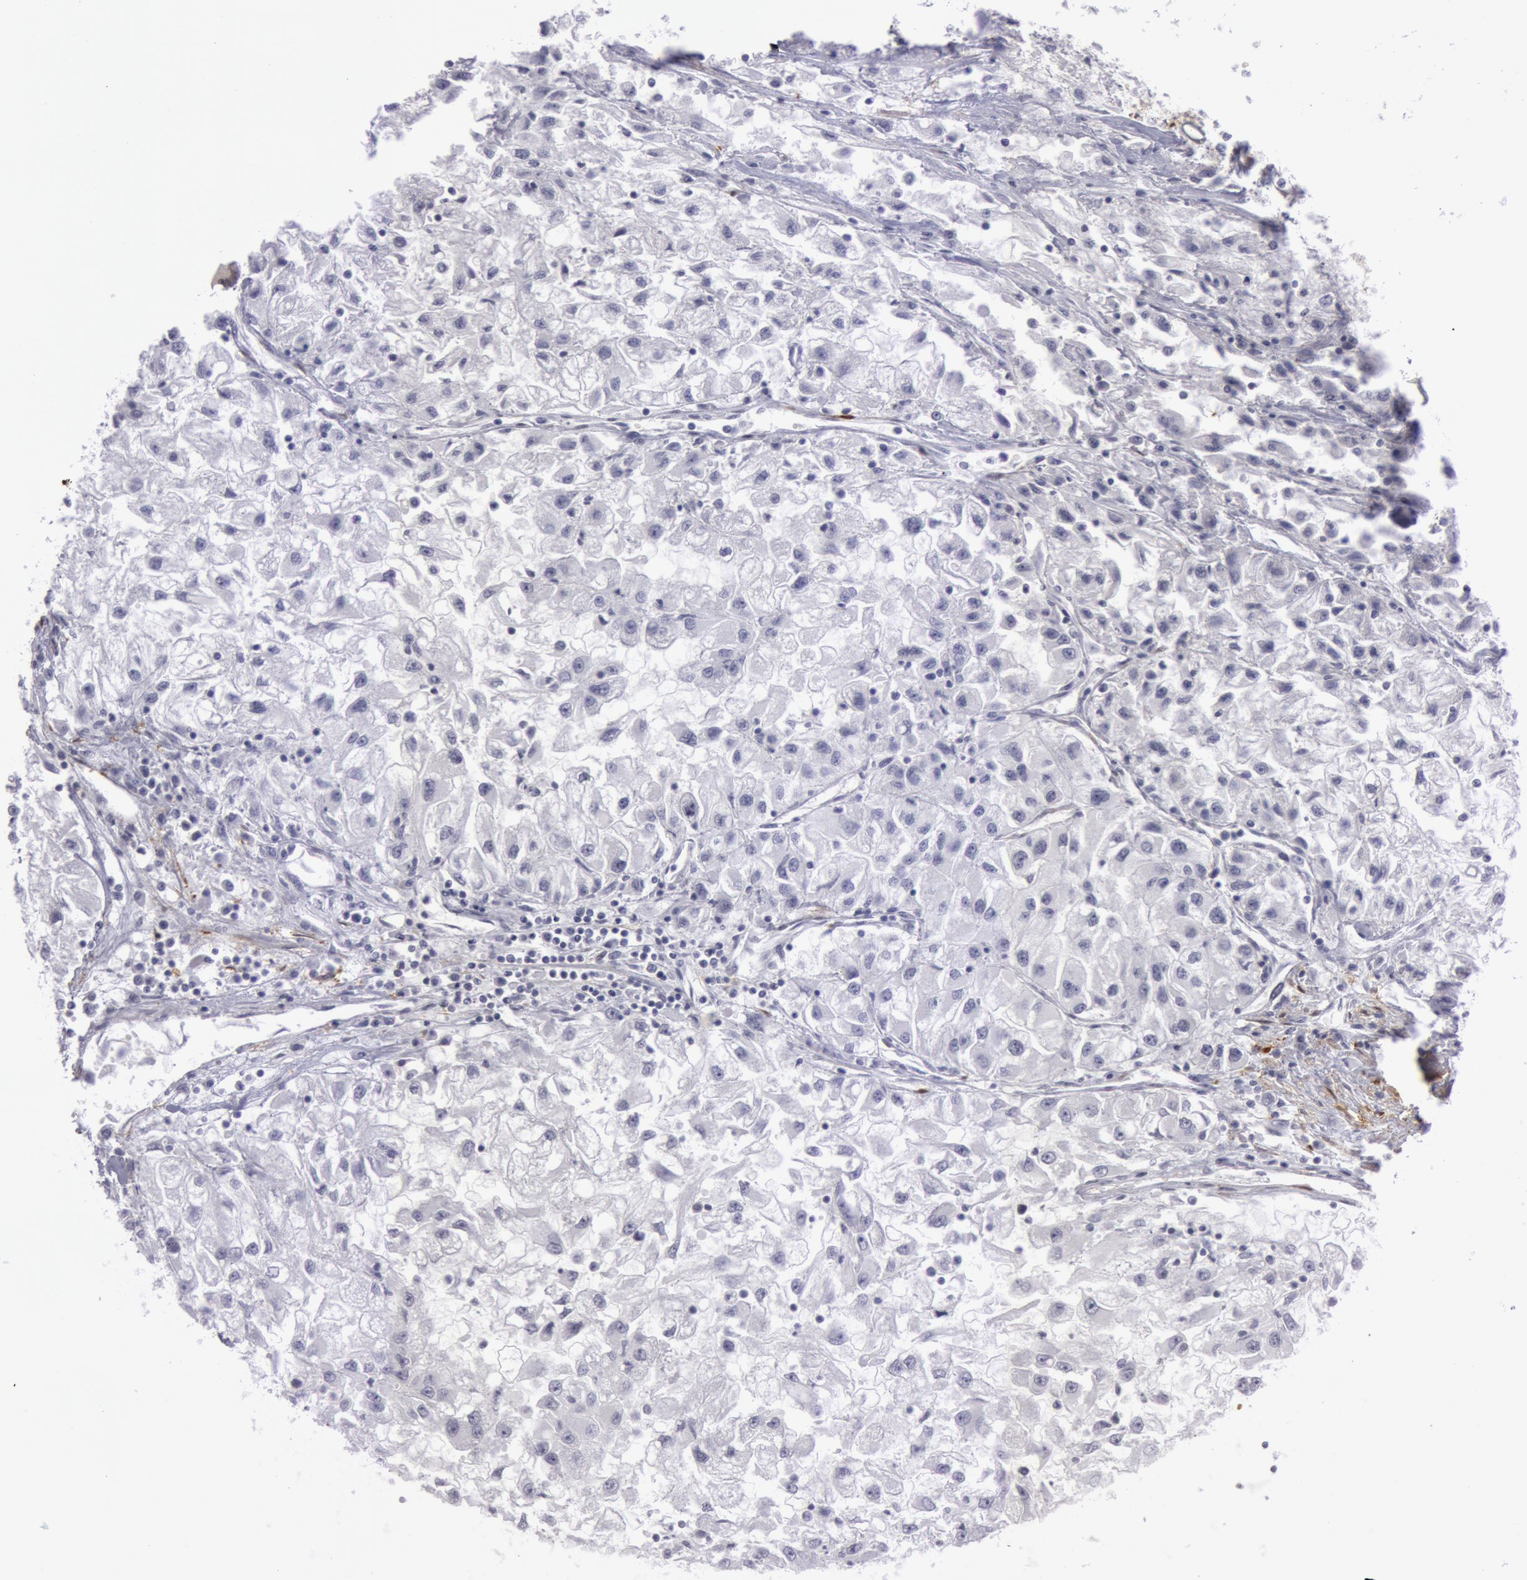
{"staining": {"intensity": "negative", "quantity": "none", "location": "none"}, "tissue": "renal cancer", "cell_type": "Tumor cells", "image_type": "cancer", "snomed": [{"axis": "morphology", "description": "Adenocarcinoma, NOS"}, {"axis": "topography", "description": "Kidney"}], "caption": "Renal cancer (adenocarcinoma) stained for a protein using immunohistochemistry reveals no staining tumor cells.", "gene": "TAGLN", "patient": {"sex": "male", "age": 59}}